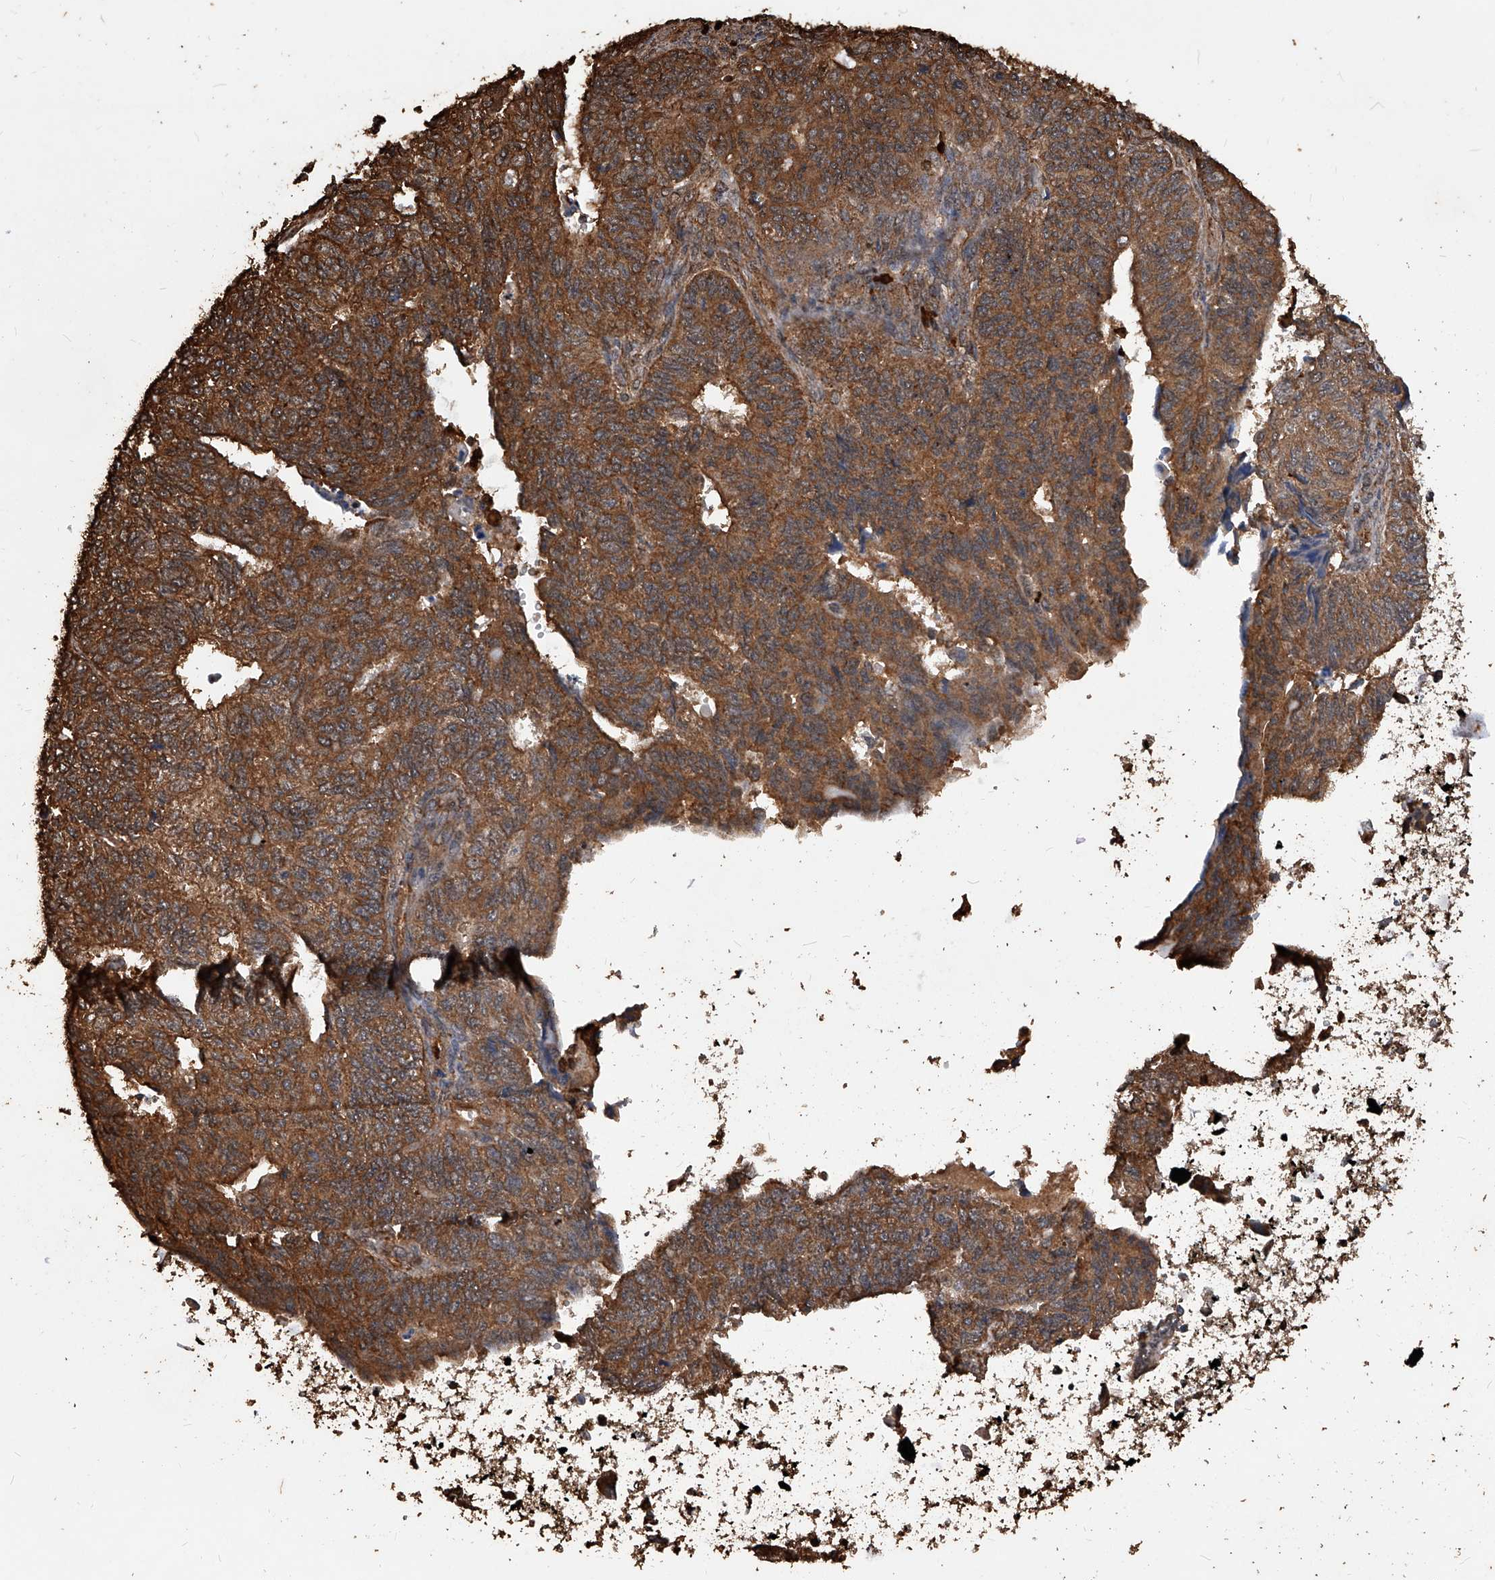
{"staining": {"intensity": "strong", "quantity": ">75%", "location": "cytoplasmic/membranous"}, "tissue": "endometrial cancer", "cell_type": "Tumor cells", "image_type": "cancer", "snomed": [{"axis": "morphology", "description": "Adenocarcinoma, NOS"}, {"axis": "topography", "description": "Endometrium"}], "caption": "Endometrial cancer stained with DAB immunohistochemistry demonstrates high levels of strong cytoplasmic/membranous positivity in approximately >75% of tumor cells.", "gene": "UCP2", "patient": {"sex": "female", "age": 32}}